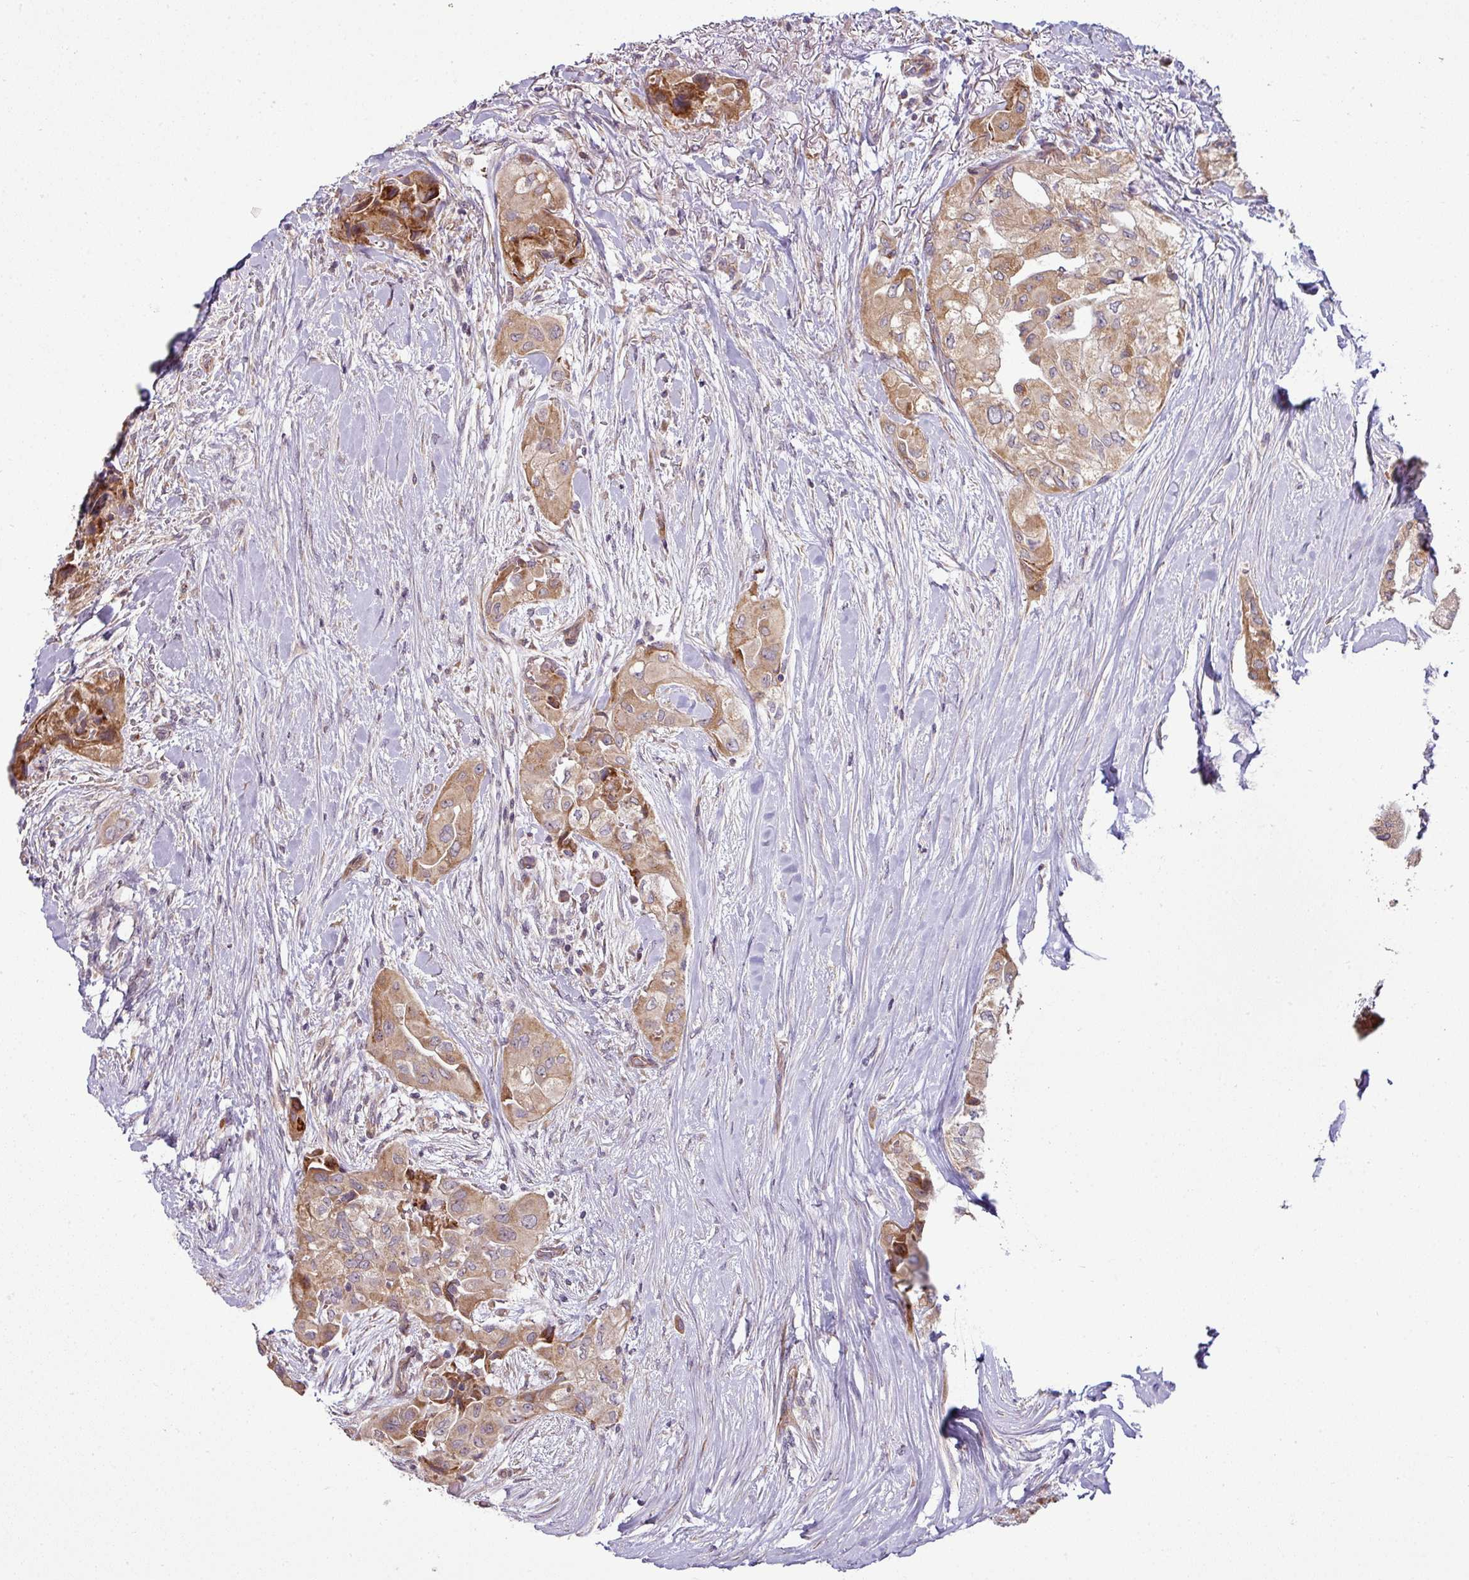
{"staining": {"intensity": "moderate", "quantity": ">75%", "location": "cytoplasmic/membranous"}, "tissue": "thyroid cancer", "cell_type": "Tumor cells", "image_type": "cancer", "snomed": [{"axis": "morphology", "description": "Papillary adenocarcinoma, NOS"}, {"axis": "topography", "description": "Thyroid gland"}], "caption": "This is a photomicrograph of IHC staining of thyroid cancer, which shows moderate positivity in the cytoplasmic/membranous of tumor cells.", "gene": "TIMMDC1", "patient": {"sex": "female", "age": 59}}